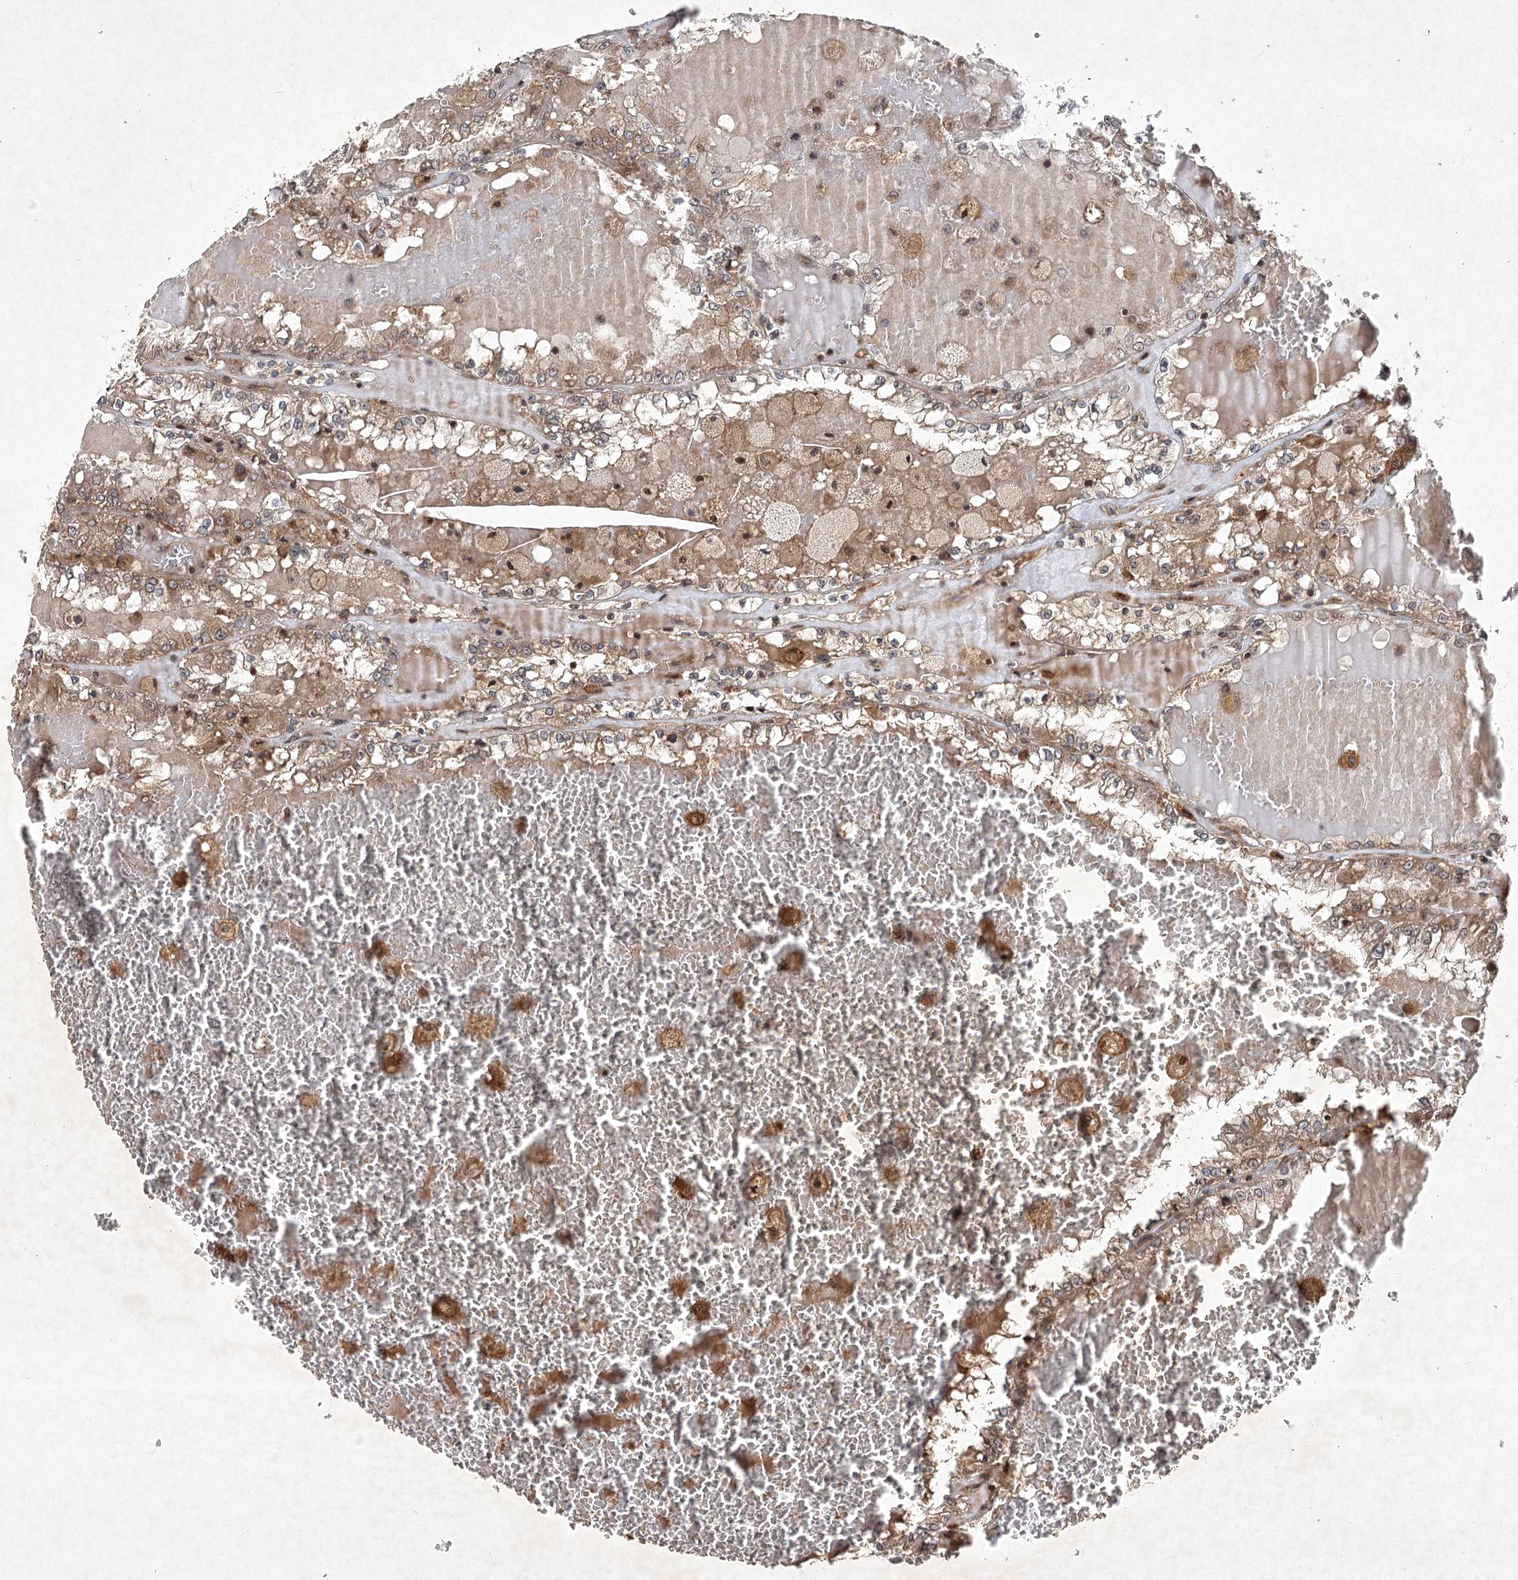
{"staining": {"intensity": "moderate", "quantity": ">75%", "location": "cytoplasmic/membranous"}, "tissue": "renal cancer", "cell_type": "Tumor cells", "image_type": "cancer", "snomed": [{"axis": "morphology", "description": "Adenocarcinoma, NOS"}, {"axis": "topography", "description": "Kidney"}], "caption": "Immunohistochemistry micrograph of neoplastic tissue: human adenocarcinoma (renal) stained using IHC exhibits medium levels of moderate protein expression localized specifically in the cytoplasmic/membranous of tumor cells, appearing as a cytoplasmic/membranous brown color.", "gene": "INSIG2", "patient": {"sex": "female", "age": 56}}